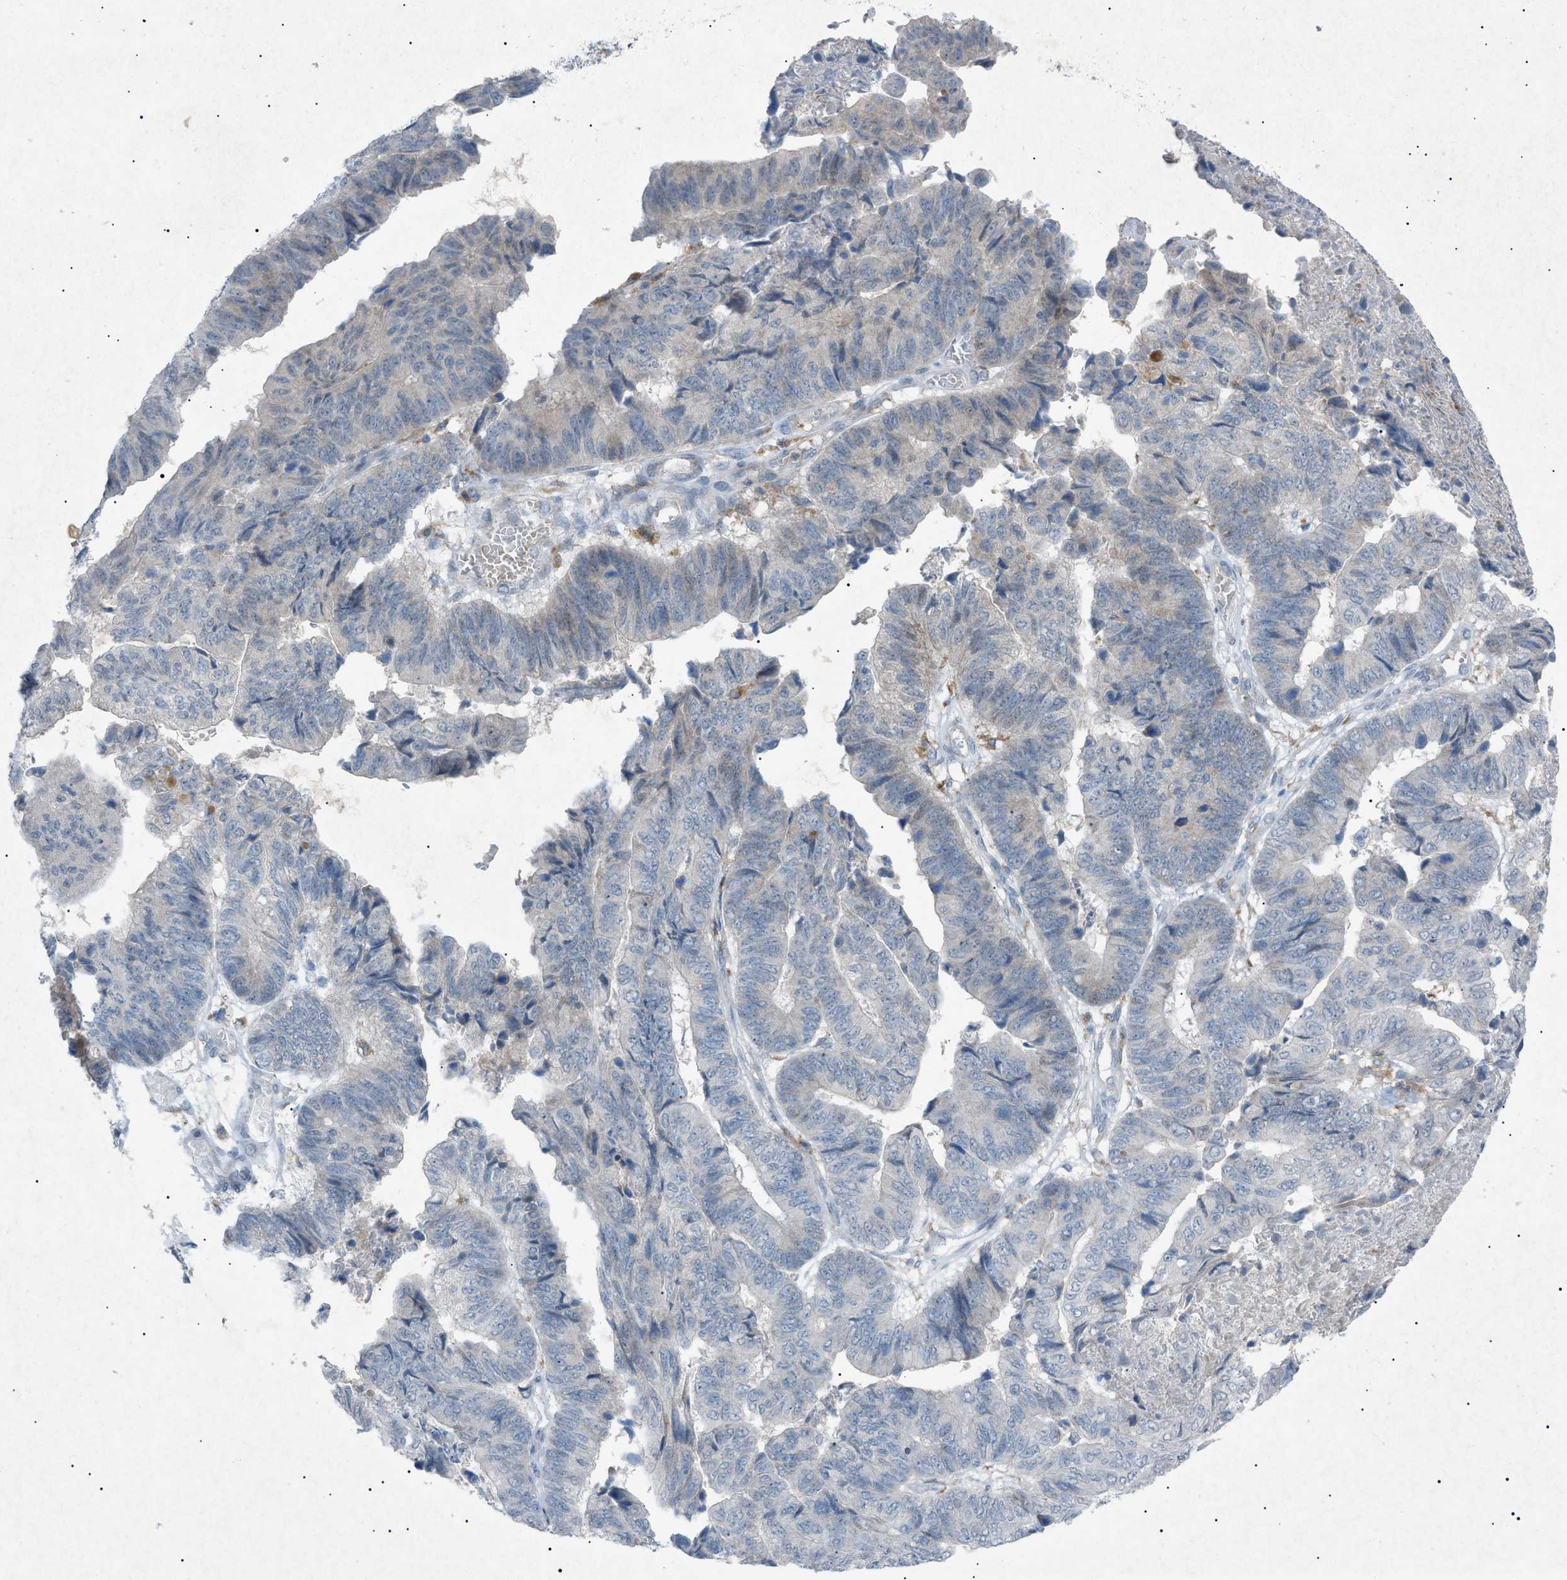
{"staining": {"intensity": "negative", "quantity": "none", "location": "none"}, "tissue": "stomach cancer", "cell_type": "Tumor cells", "image_type": "cancer", "snomed": [{"axis": "morphology", "description": "Adenocarcinoma, NOS"}, {"axis": "topography", "description": "Stomach, lower"}], "caption": "IHC of stomach cancer displays no expression in tumor cells.", "gene": "BTK", "patient": {"sex": "male", "age": 77}}